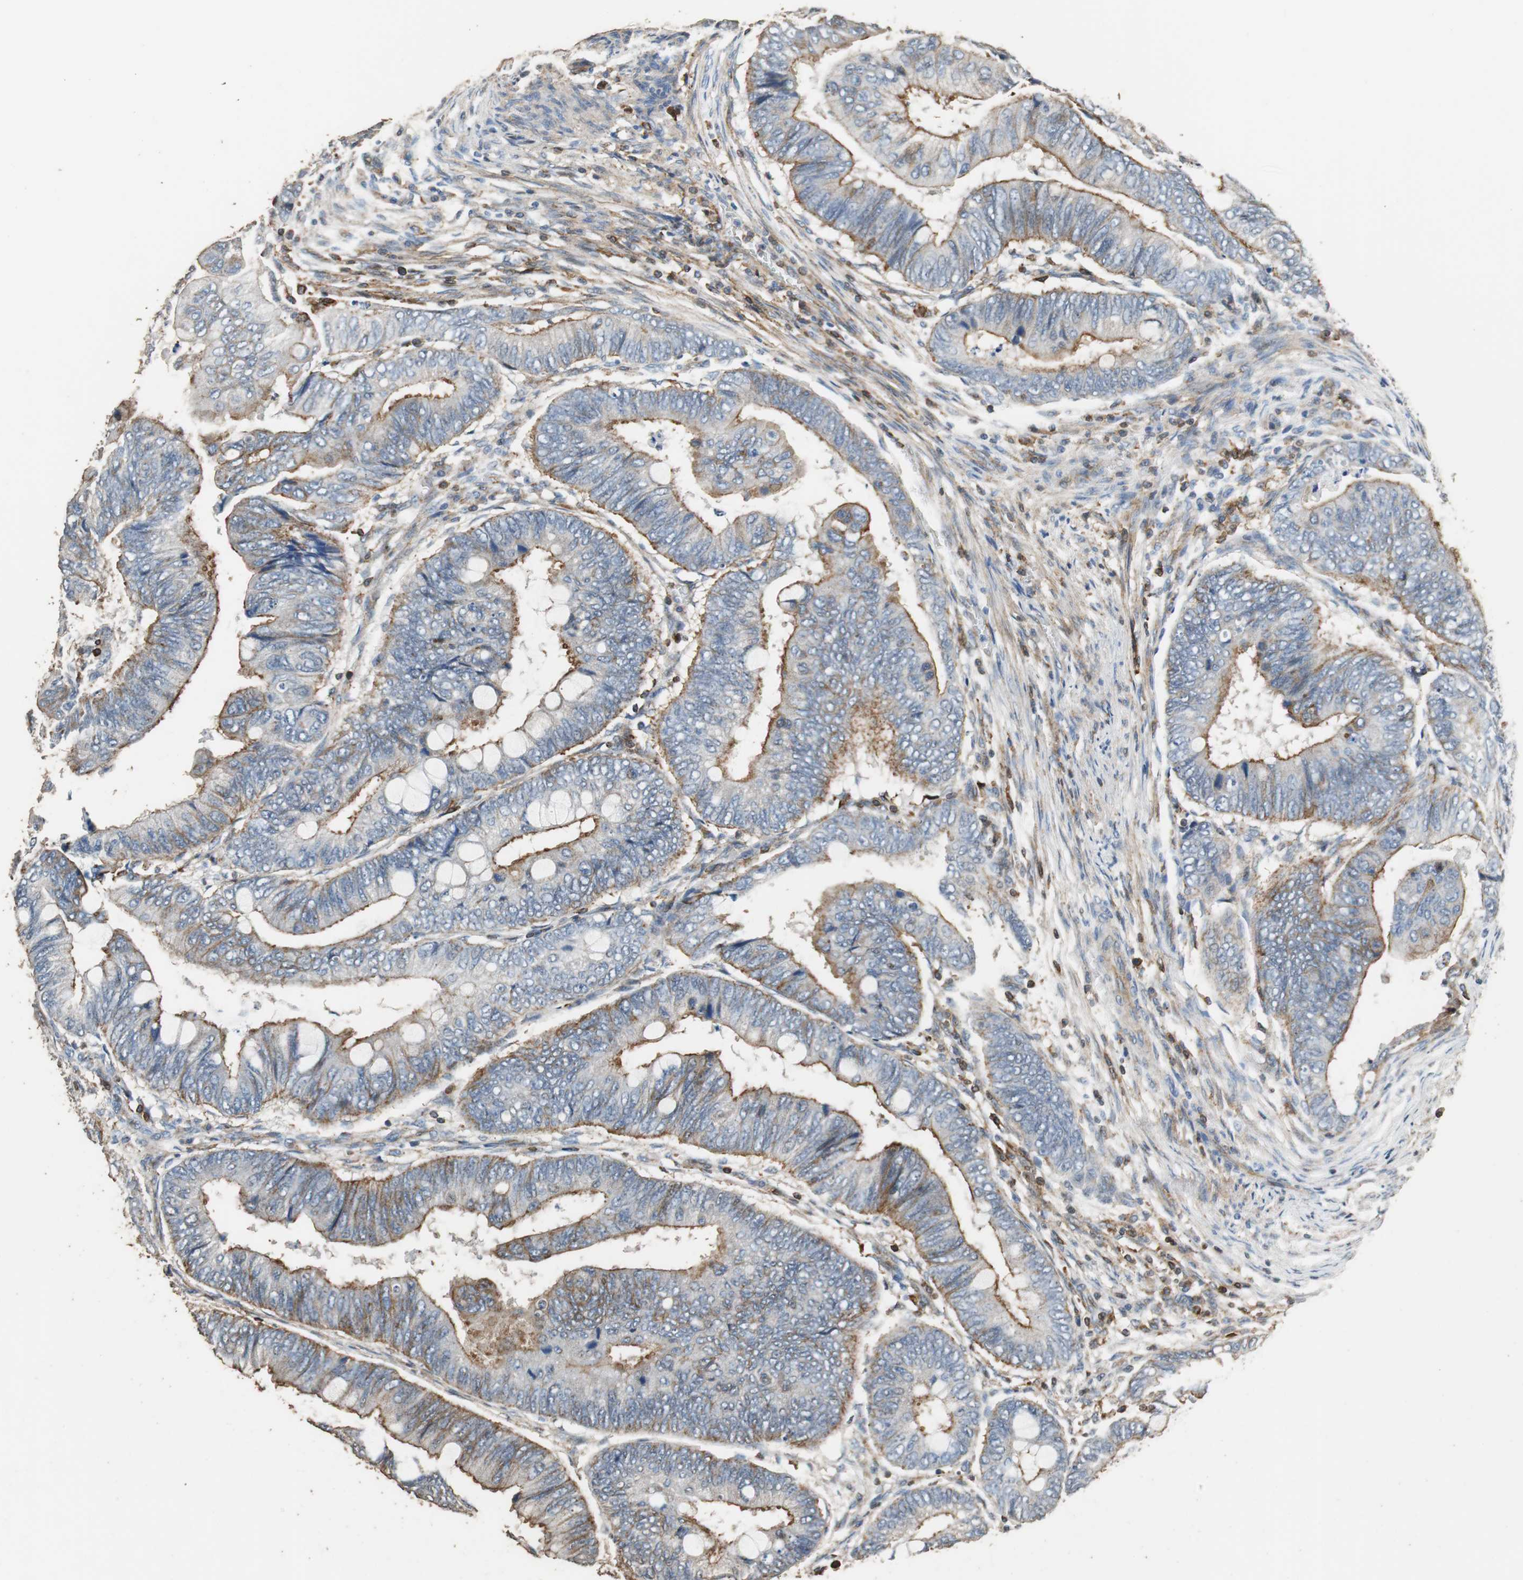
{"staining": {"intensity": "weak", "quantity": ">75%", "location": "cytoplasmic/membranous"}, "tissue": "colorectal cancer", "cell_type": "Tumor cells", "image_type": "cancer", "snomed": [{"axis": "morphology", "description": "Normal tissue, NOS"}, {"axis": "morphology", "description": "Adenocarcinoma, NOS"}, {"axis": "topography", "description": "Rectum"}, {"axis": "topography", "description": "Peripheral nerve tissue"}], "caption": "IHC photomicrograph of colorectal adenocarcinoma stained for a protein (brown), which exhibits low levels of weak cytoplasmic/membranous expression in approximately >75% of tumor cells.", "gene": "PRKRA", "patient": {"sex": "male", "age": 92}}